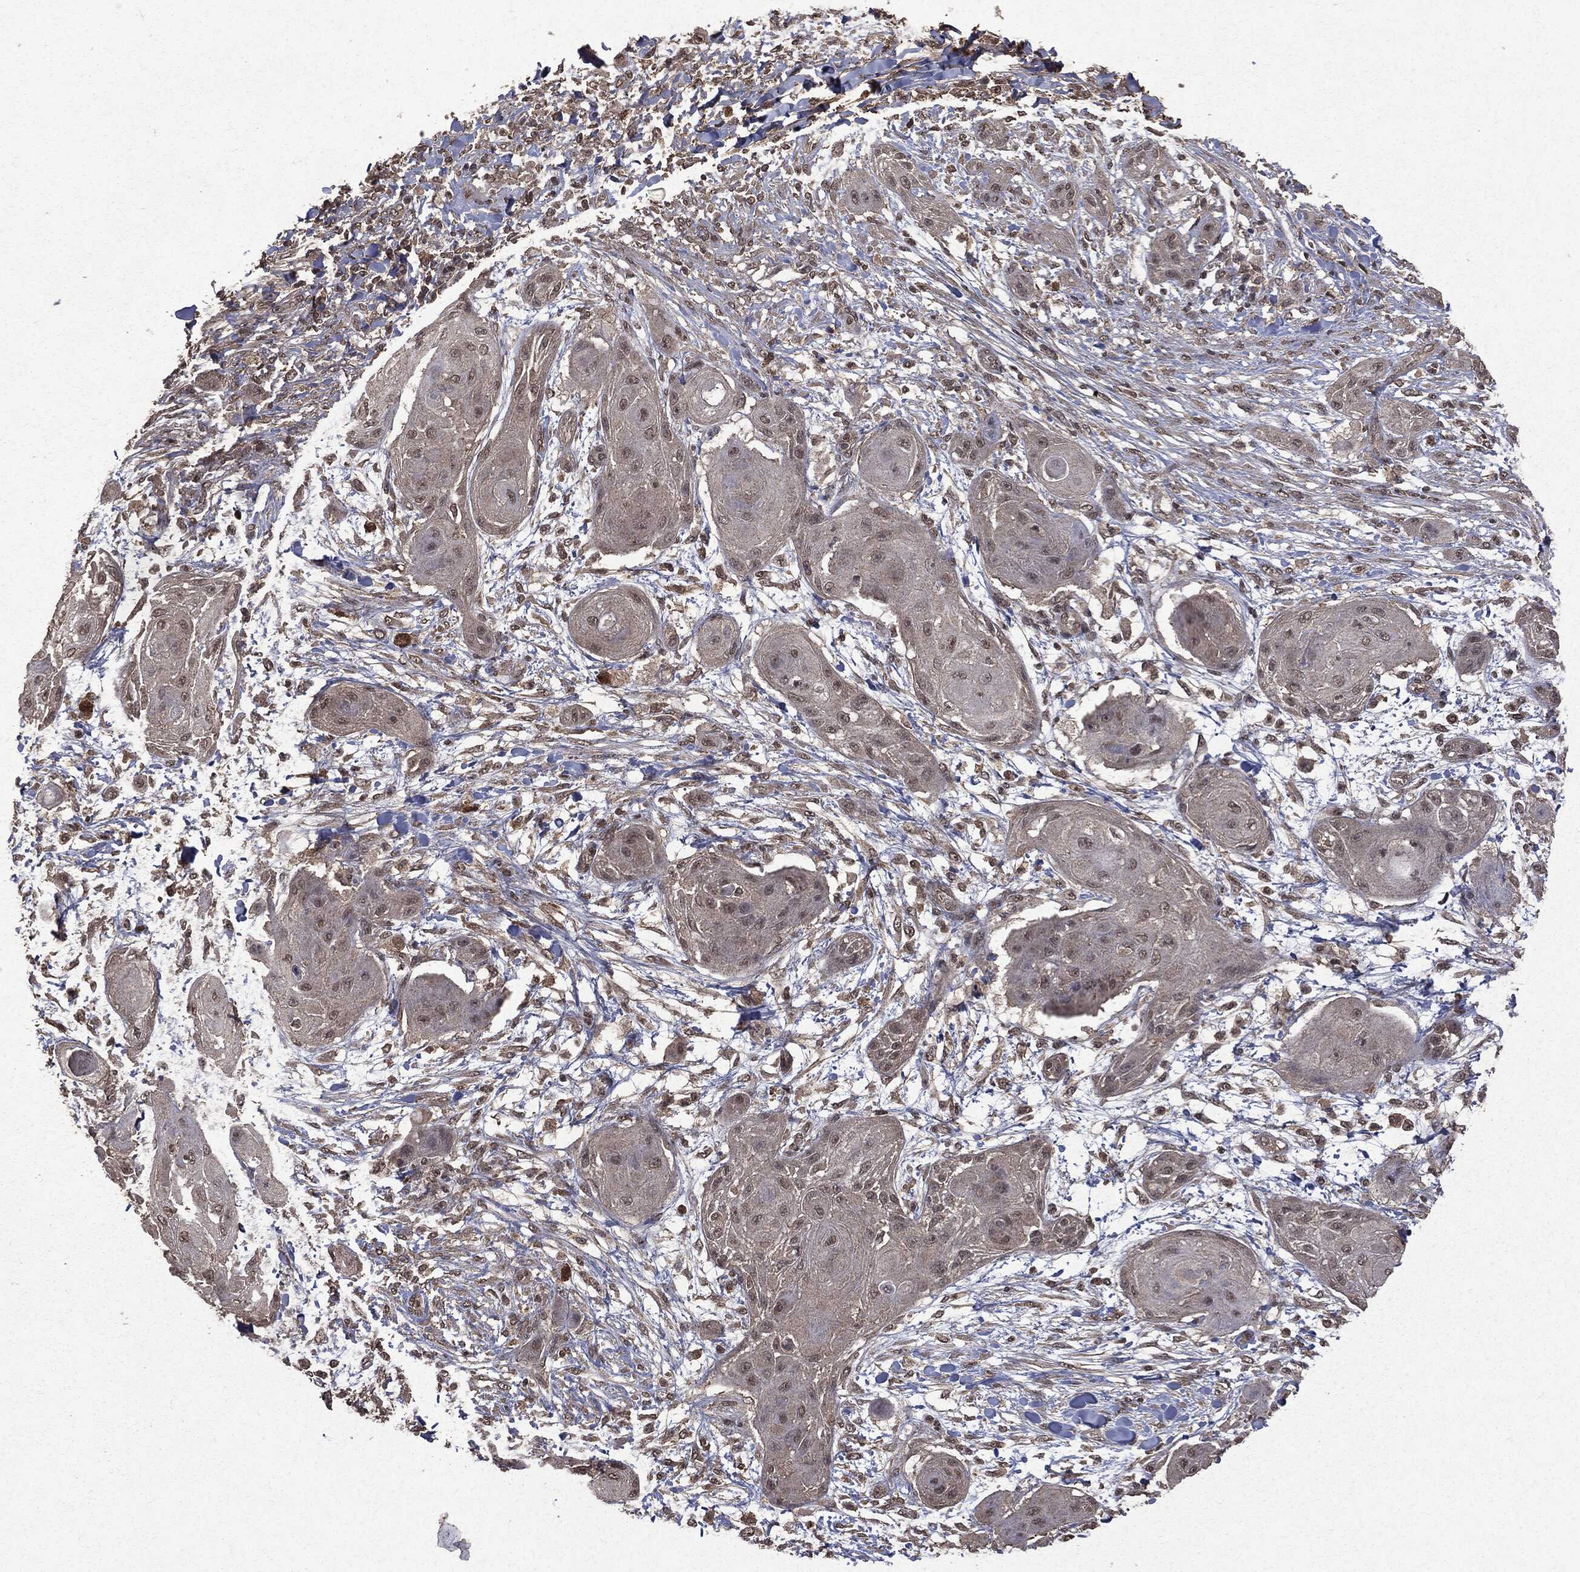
{"staining": {"intensity": "negative", "quantity": "none", "location": "none"}, "tissue": "skin cancer", "cell_type": "Tumor cells", "image_type": "cancer", "snomed": [{"axis": "morphology", "description": "Squamous cell carcinoma, NOS"}, {"axis": "topography", "description": "Skin"}], "caption": "DAB (3,3'-diaminobenzidine) immunohistochemical staining of skin cancer (squamous cell carcinoma) shows no significant positivity in tumor cells.", "gene": "PEBP1", "patient": {"sex": "male", "age": 62}}